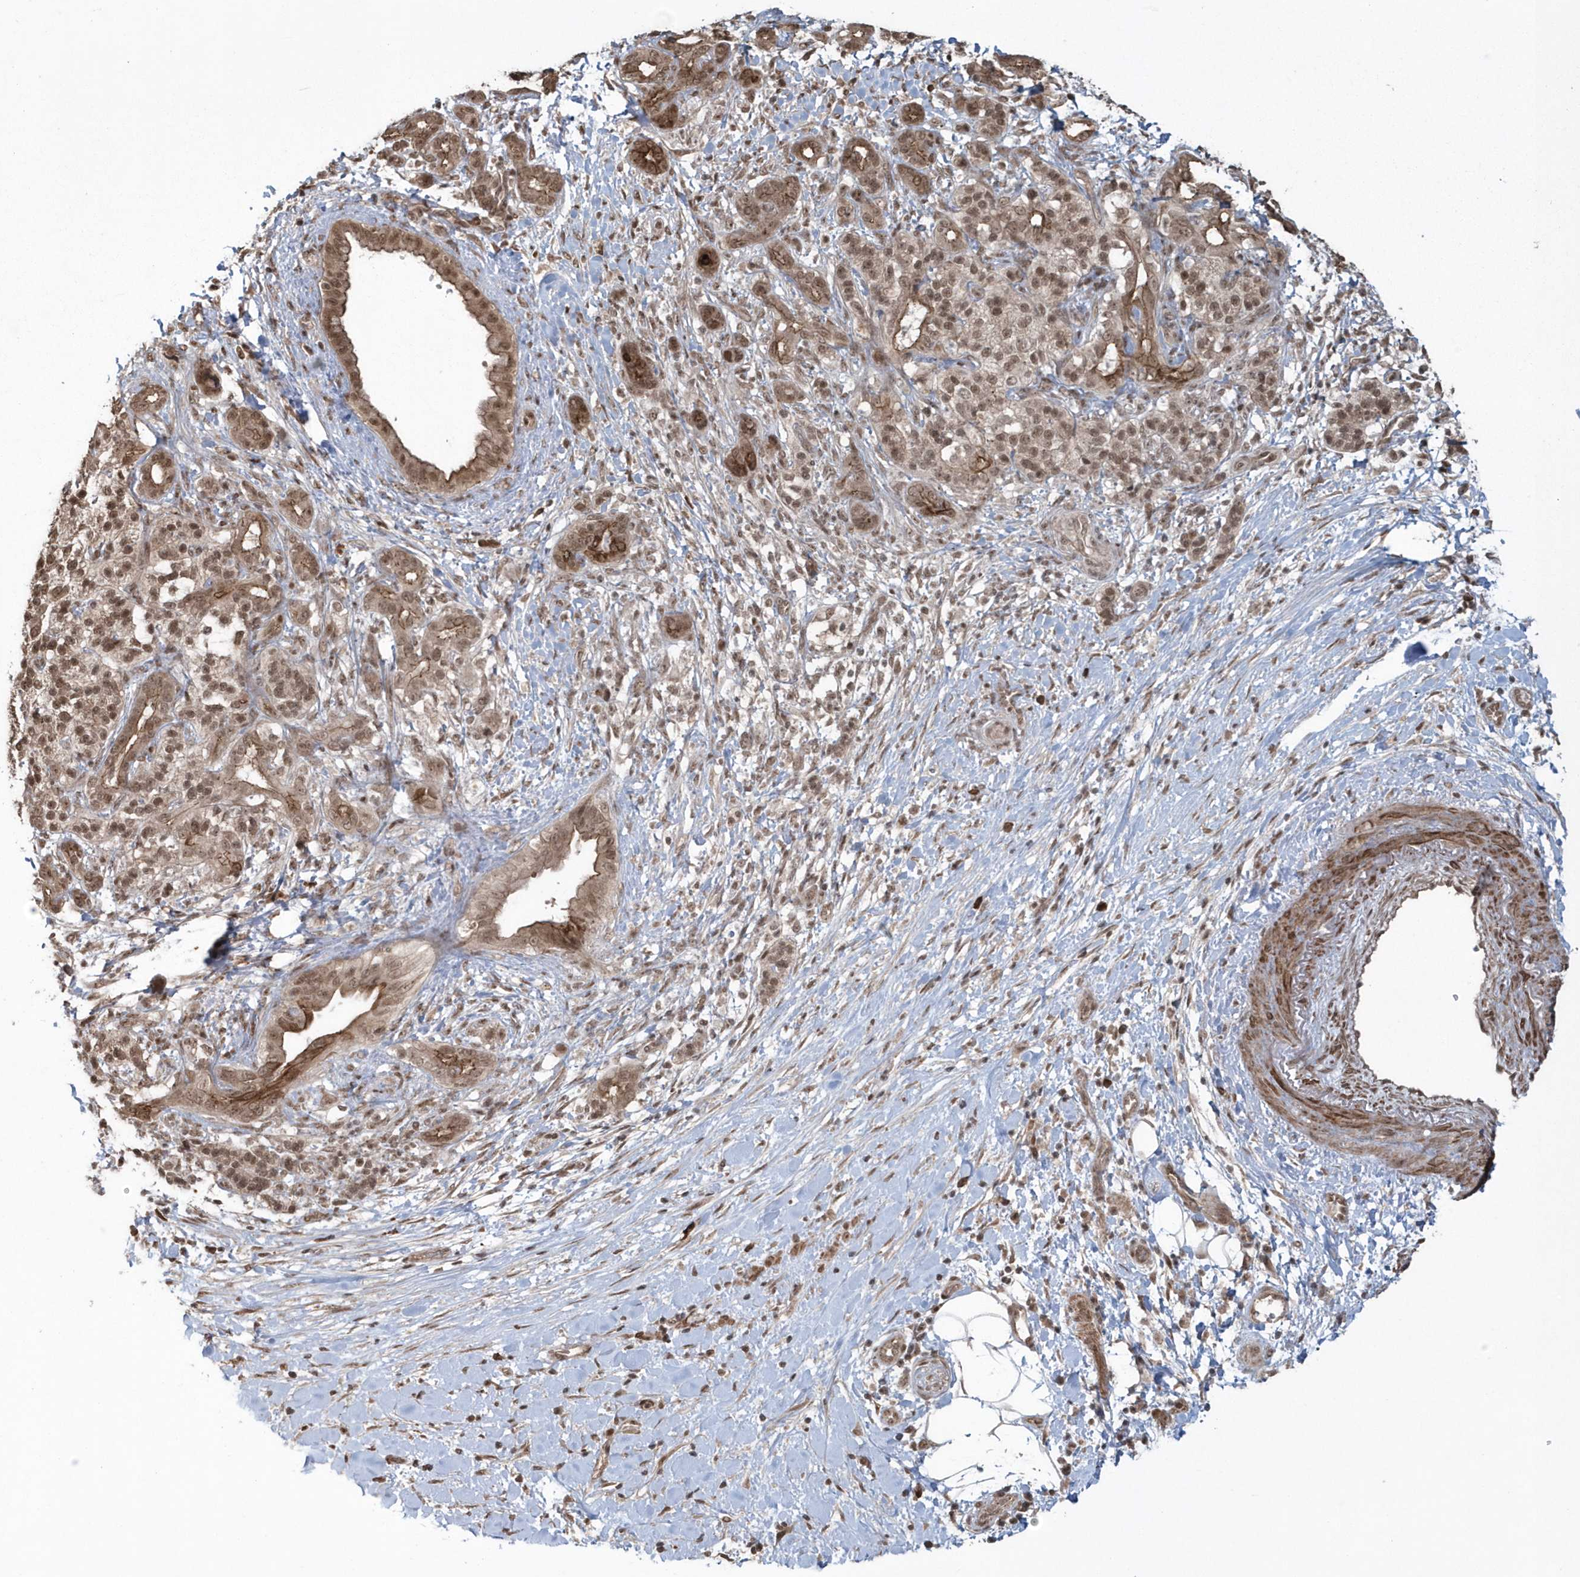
{"staining": {"intensity": "moderate", "quantity": ">75%", "location": "cytoplasmic/membranous,nuclear"}, "tissue": "pancreatic cancer", "cell_type": "Tumor cells", "image_type": "cancer", "snomed": [{"axis": "morphology", "description": "Adenocarcinoma, NOS"}, {"axis": "topography", "description": "Pancreas"}], "caption": "Immunohistochemical staining of human adenocarcinoma (pancreatic) displays medium levels of moderate cytoplasmic/membranous and nuclear protein expression in about >75% of tumor cells.", "gene": "EPB41L4A", "patient": {"sex": "male", "age": 58}}